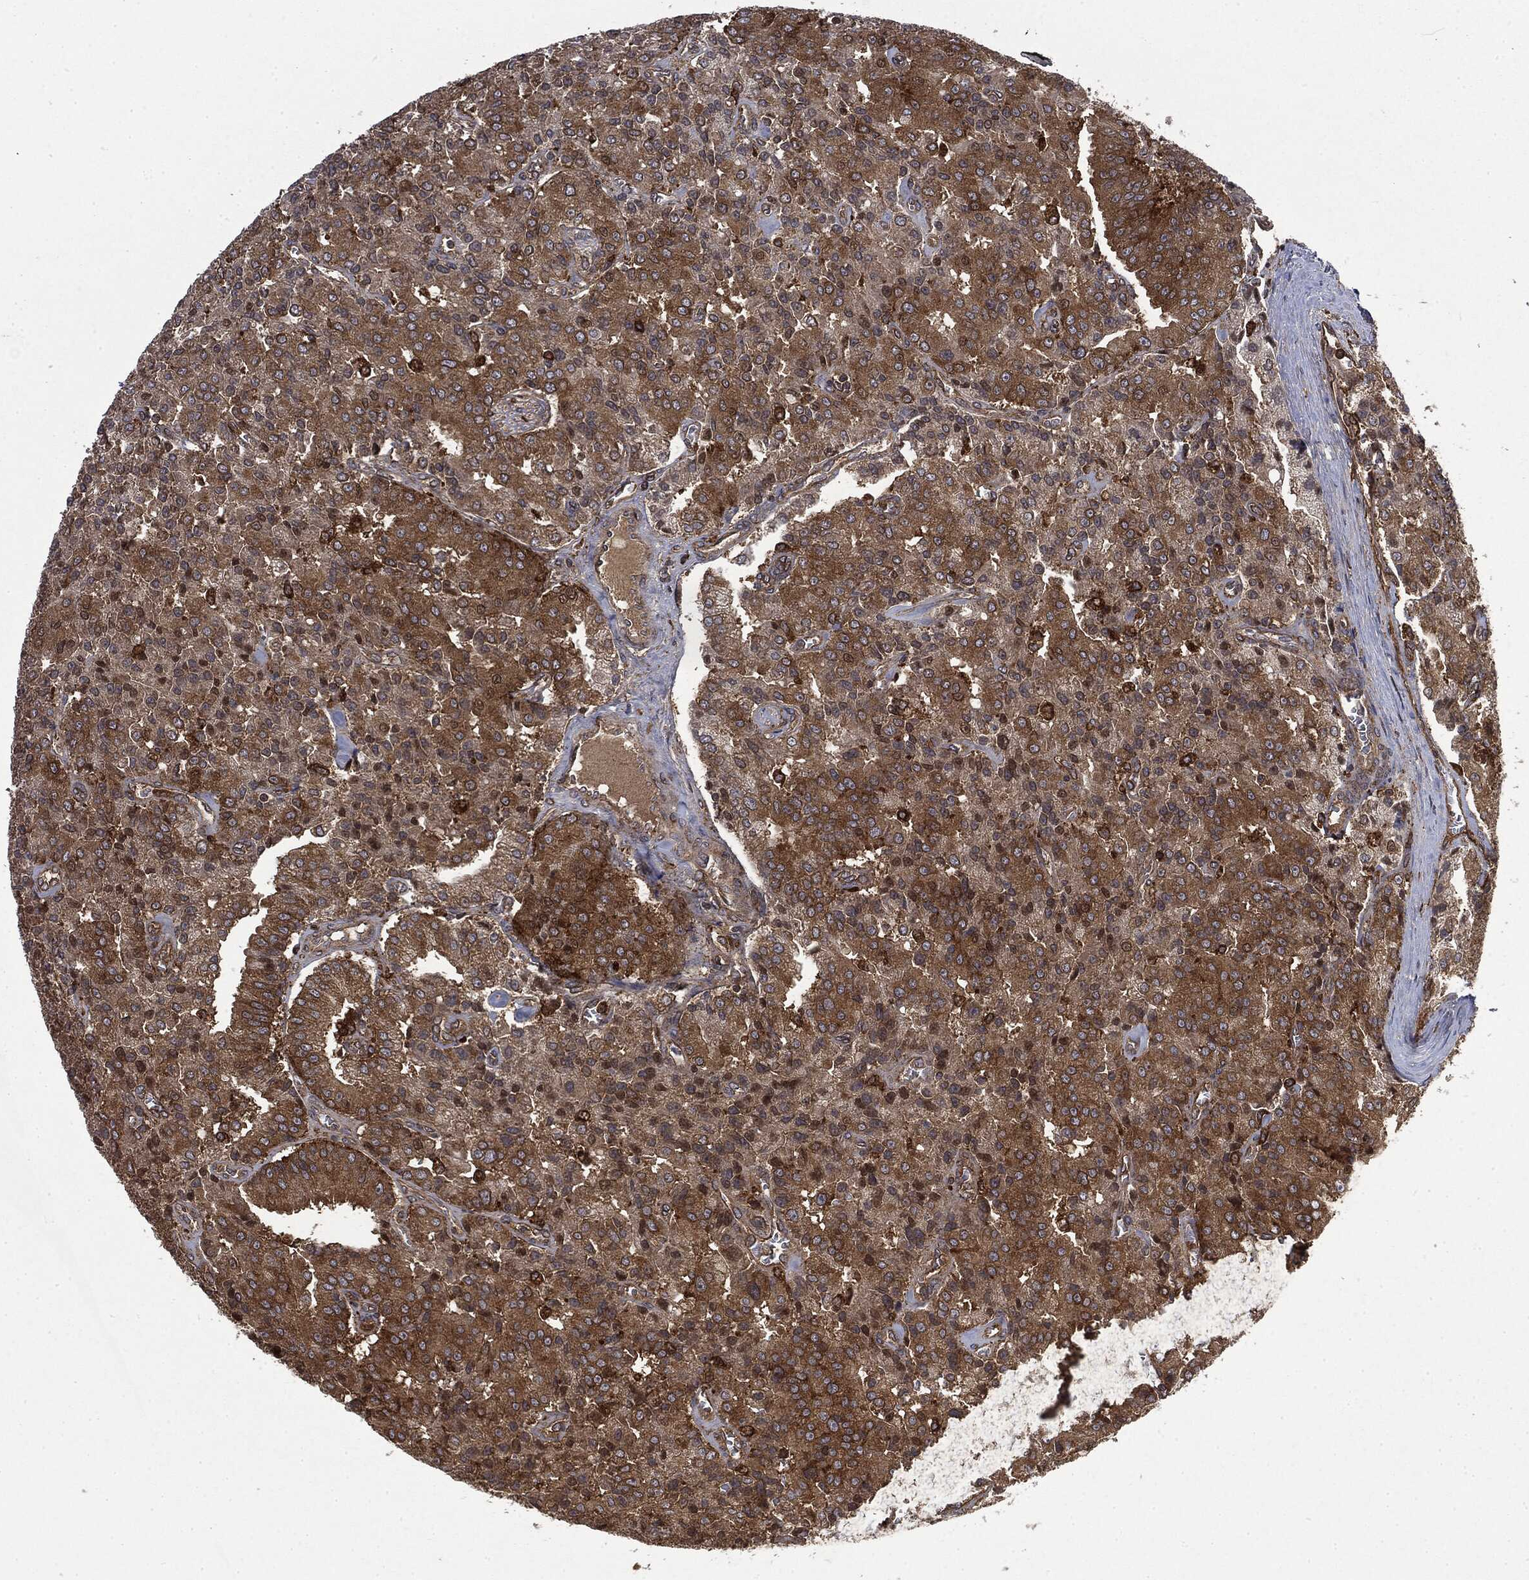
{"staining": {"intensity": "strong", "quantity": "25%-75%", "location": "cytoplasmic/membranous"}, "tissue": "prostate cancer", "cell_type": "Tumor cells", "image_type": "cancer", "snomed": [{"axis": "morphology", "description": "Adenocarcinoma, NOS"}, {"axis": "topography", "description": "Prostate and seminal vesicle, NOS"}, {"axis": "topography", "description": "Prostate"}], "caption": "Prostate cancer (adenocarcinoma) was stained to show a protein in brown. There is high levels of strong cytoplasmic/membranous positivity in about 25%-75% of tumor cells.", "gene": "SNX5", "patient": {"sex": "male", "age": 67}}